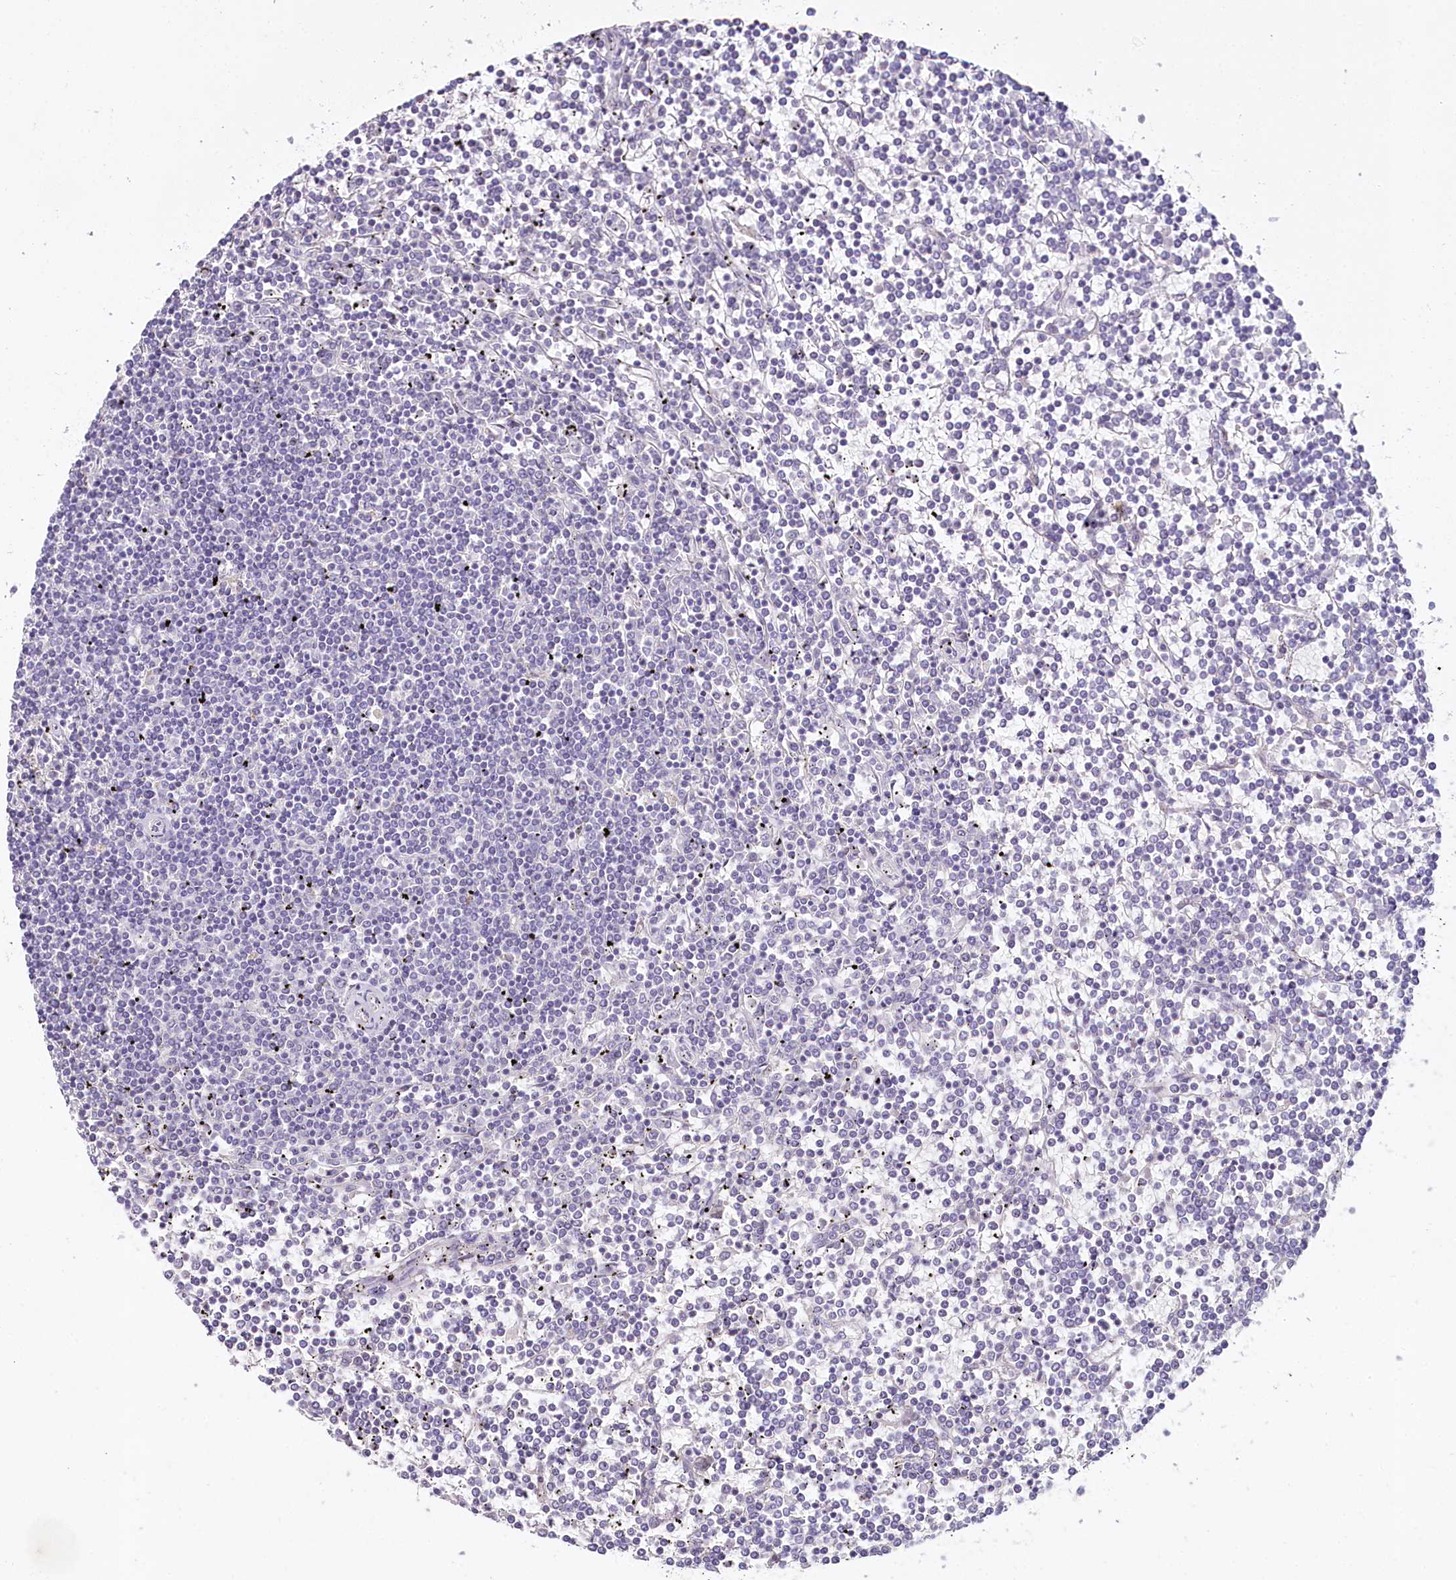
{"staining": {"intensity": "negative", "quantity": "none", "location": "none"}, "tissue": "lymphoma", "cell_type": "Tumor cells", "image_type": "cancer", "snomed": [{"axis": "morphology", "description": "Malignant lymphoma, non-Hodgkin's type, Low grade"}, {"axis": "topography", "description": "Spleen"}], "caption": "A micrograph of human low-grade malignant lymphoma, non-Hodgkin's type is negative for staining in tumor cells.", "gene": "HPD", "patient": {"sex": "female", "age": 19}}